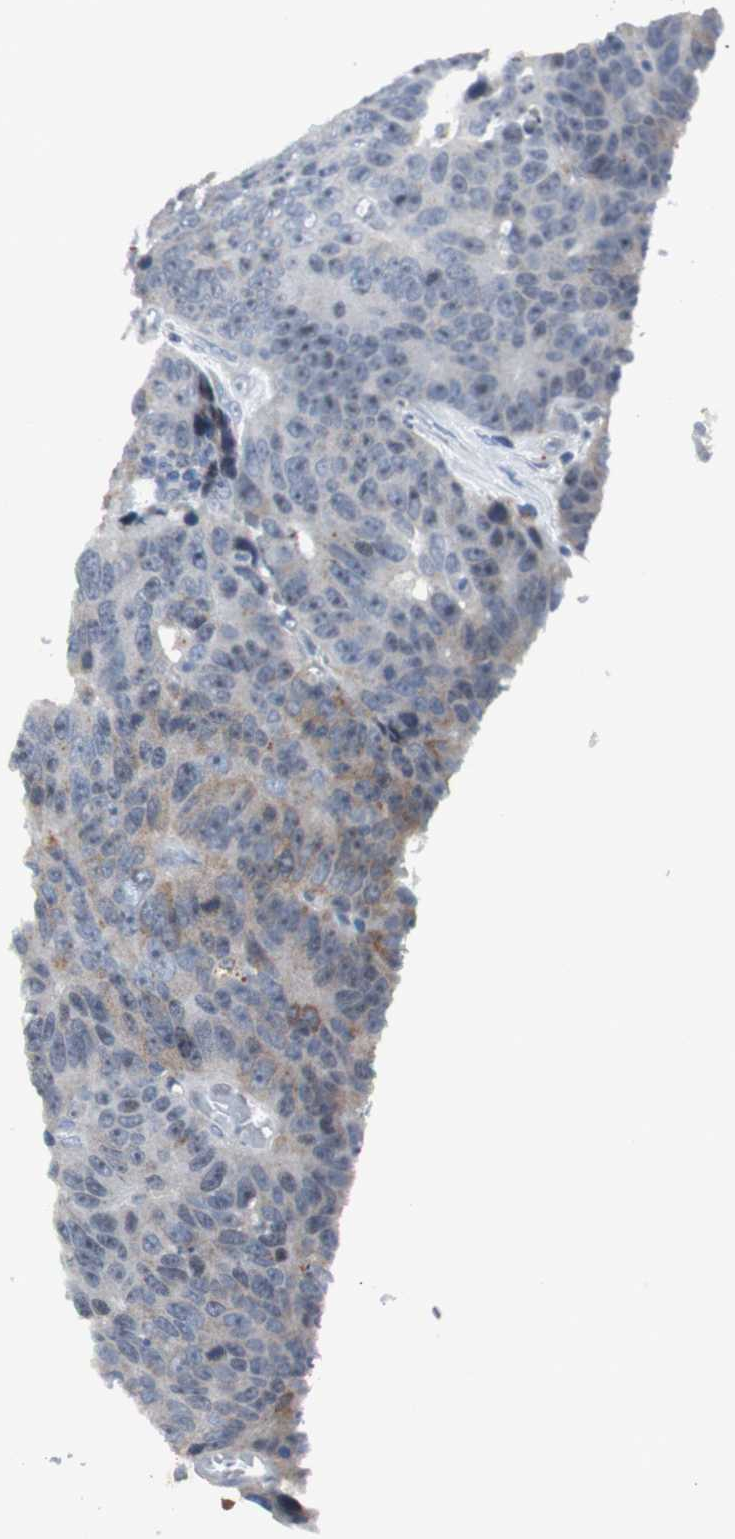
{"staining": {"intensity": "moderate", "quantity": "25%-75%", "location": "cytoplasmic/membranous"}, "tissue": "colorectal cancer", "cell_type": "Tumor cells", "image_type": "cancer", "snomed": [{"axis": "morphology", "description": "Adenocarcinoma, NOS"}, {"axis": "topography", "description": "Colon"}], "caption": "Protein analysis of colorectal cancer (adenocarcinoma) tissue displays moderate cytoplasmic/membranous staining in approximately 25%-75% of tumor cells. The staining was performed using DAB, with brown indicating positive protein expression. Nuclei are stained blue with hematoxylin.", "gene": "PCYT1B", "patient": {"sex": "female", "age": 86}}